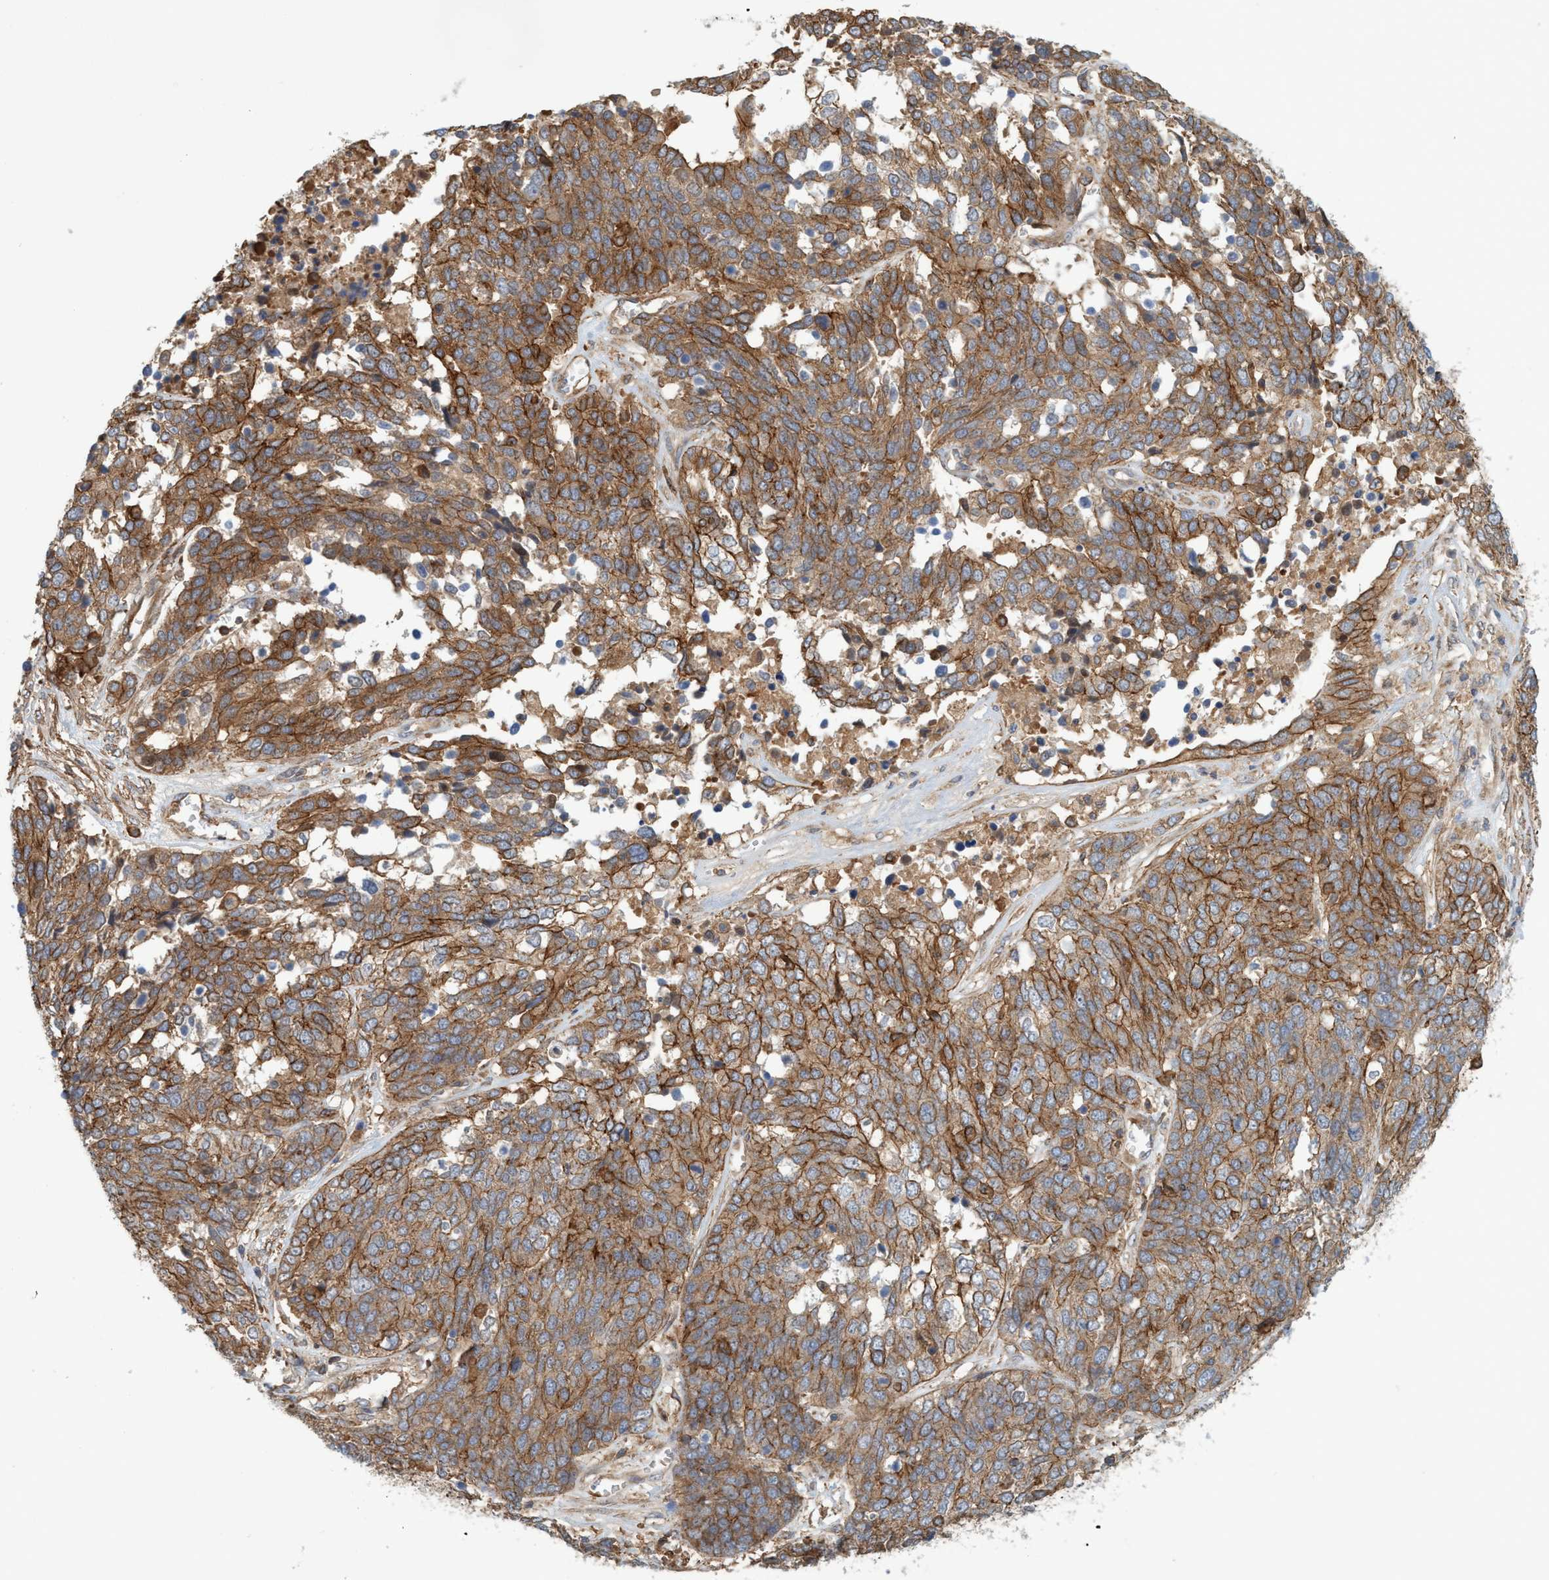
{"staining": {"intensity": "moderate", "quantity": ">75%", "location": "cytoplasmic/membranous"}, "tissue": "ovarian cancer", "cell_type": "Tumor cells", "image_type": "cancer", "snomed": [{"axis": "morphology", "description": "Cystadenocarcinoma, serous, NOS"}, {"axis": "topography", "description": "Ovary"}], "caption": "Immunohistochemistry (IHC) image of neoplastic tissue: ovarian serous cystadenocarcinoma stained using IHC shows medium levels of moderate protein expression localized specifically in the cytoplasmic/membranous of tumor cells, appearing as a cytoplasmic/membranous brown color.", "gene": "SPECC1", "patient": {"sex": "female", "age": 44}}